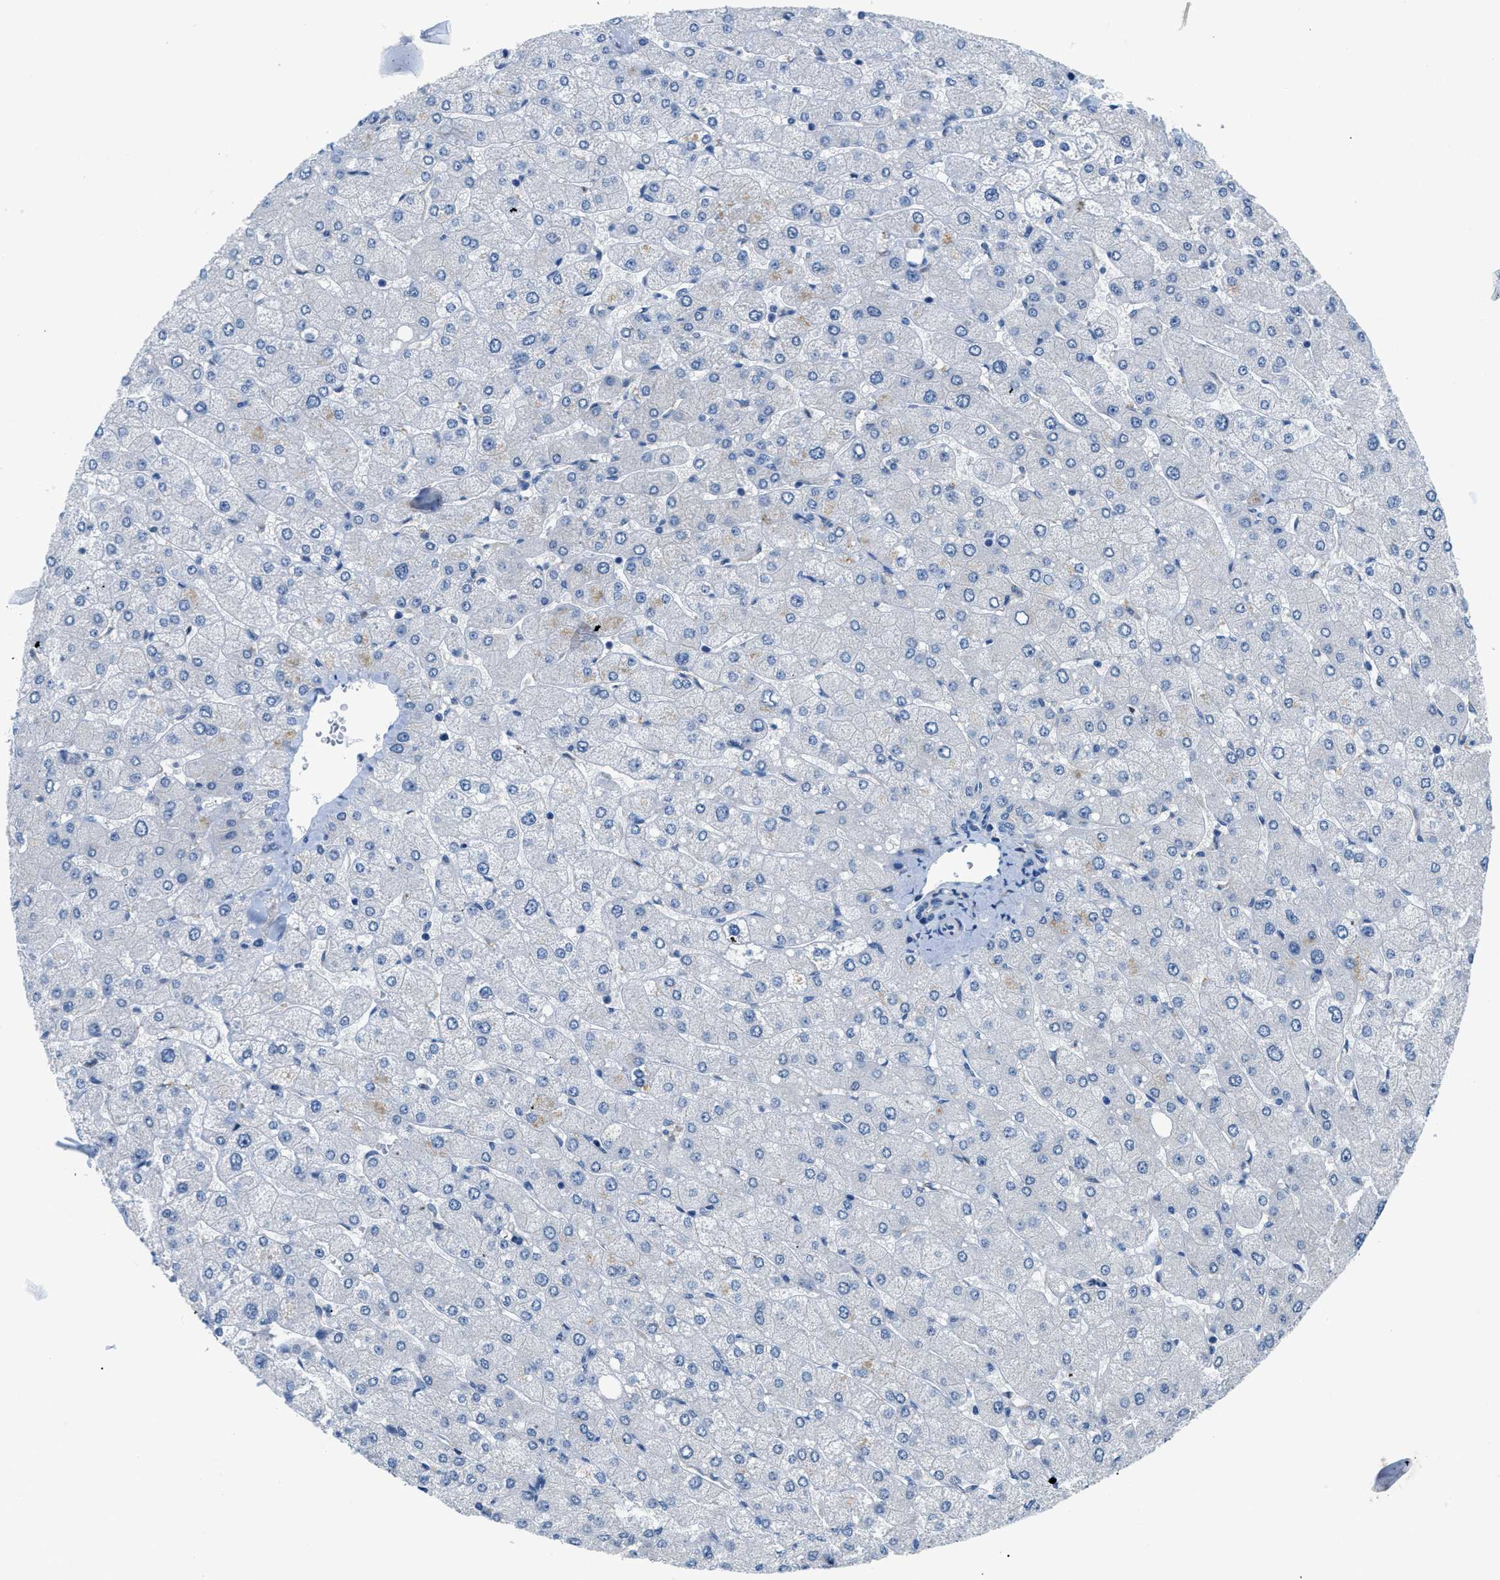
{"staining": {"intensity": "negative", "quantity": "none", "location": "none"}, "tissue": "liver", "cell_type": "Hepatocytes", "image_type": "normal", "snomed": [{"axis": "morphology", "description": "Normal tissue, NOS"}, {"axis": "topography", "description": "Liver"}], "caption": "Hepatocytes show no significant expression in benign liver. (Immunohistochemistry (ihc), brightfield microscopy, high magnification).", "gene": "FDCSP", "patient": {"sex": "male", "age": 55}}